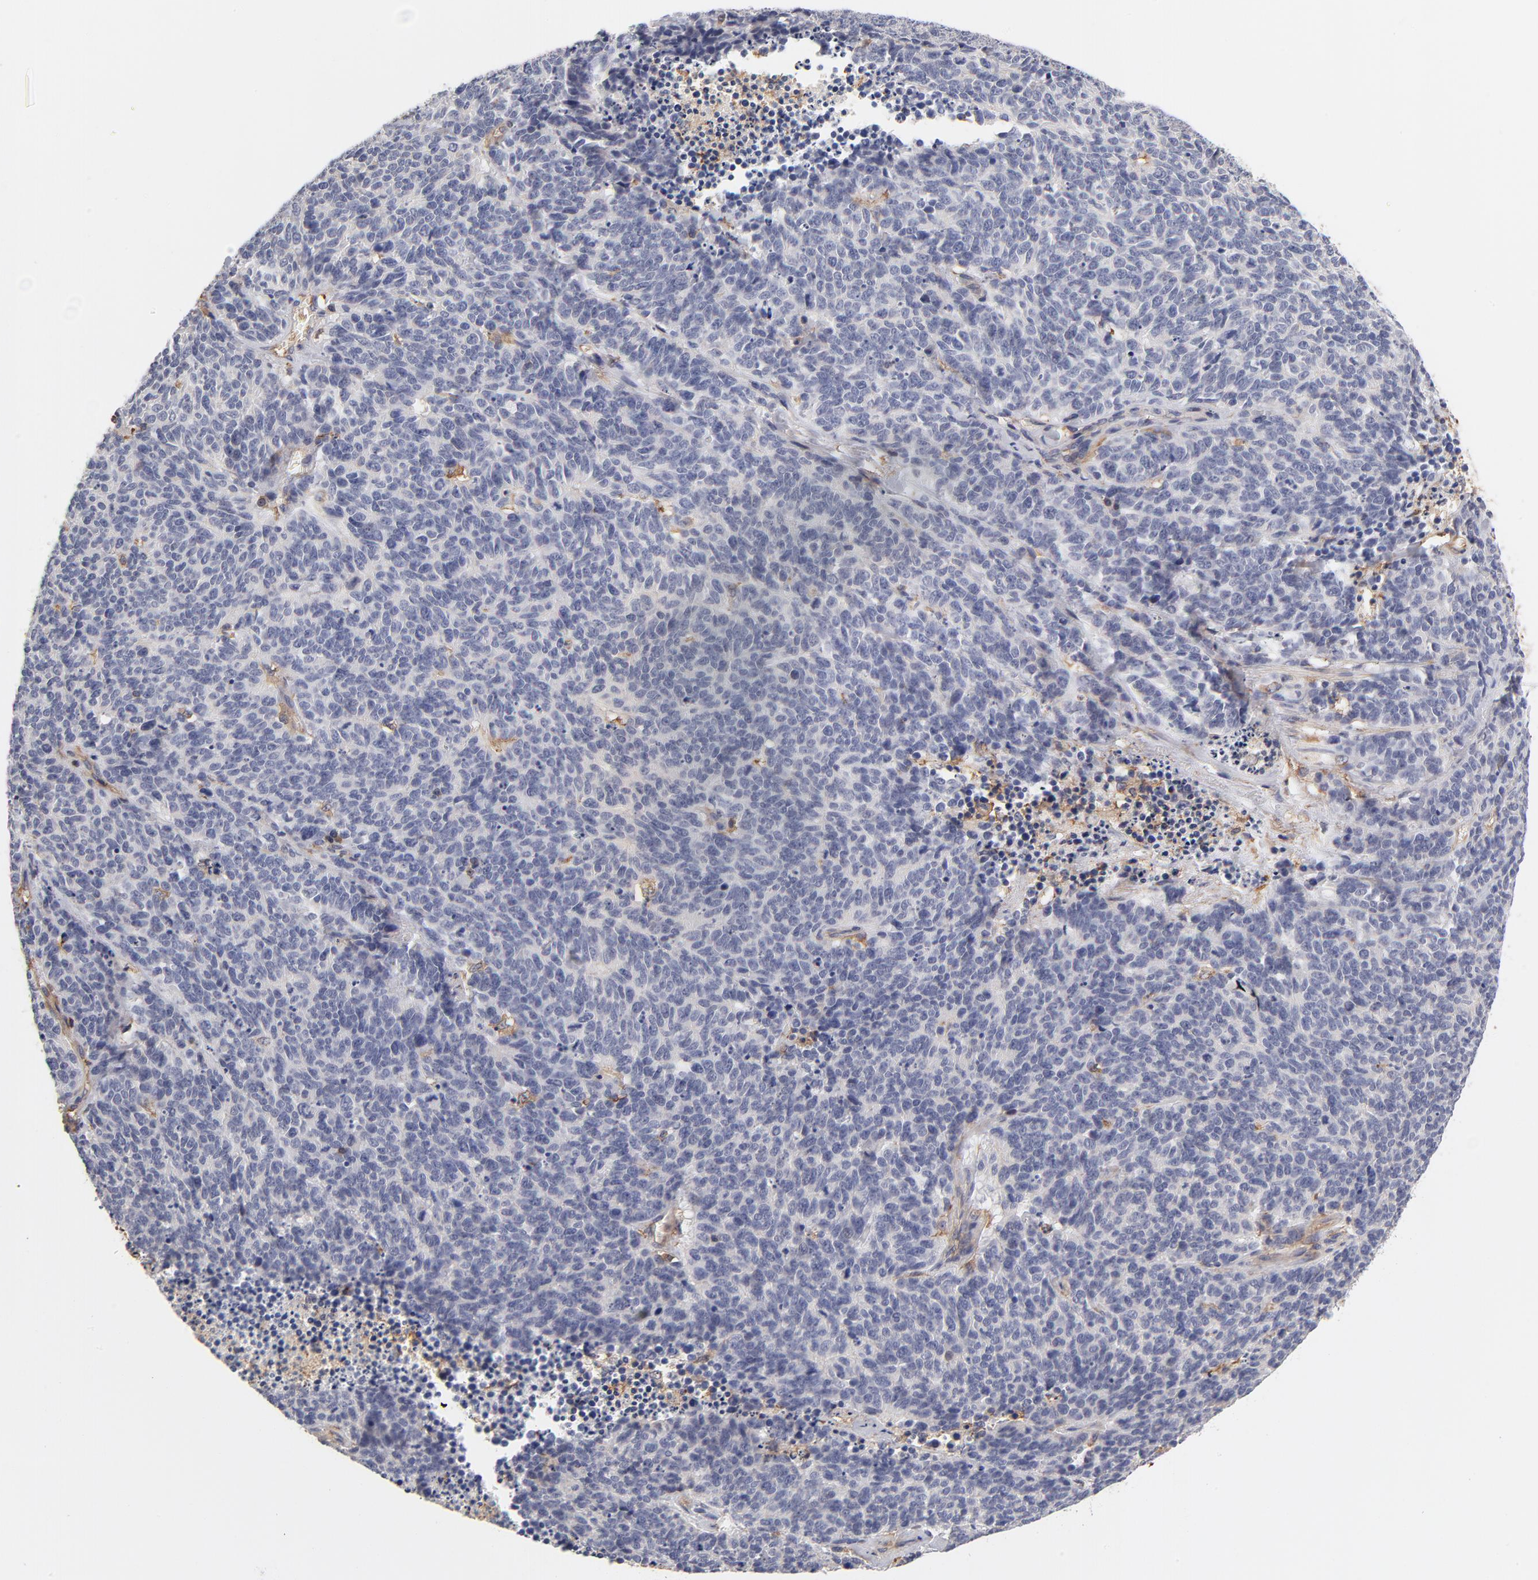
{"staining": {"intensity": "negative", "quantity": "none", "location": "none"}, "tissue": "lung cancer", "cell_type": "Tumor cells", "image_type": "cancer", "snomed": [{"axis": "morphology", "description": "Neoplasm, malignant, NOS"}, {"axis": "topography", "description": "Lung"}], "caption": "High magnification brightfield microscopy of lung neoplasm (malignant) stained with DAB (3,3'-diaminobenzidine) (brown) and counterstained with hematoxylin (blue): tumor cells show no significant expression.", "gene": "FCMR", "patient": {"sex": "female", "age": 58}}